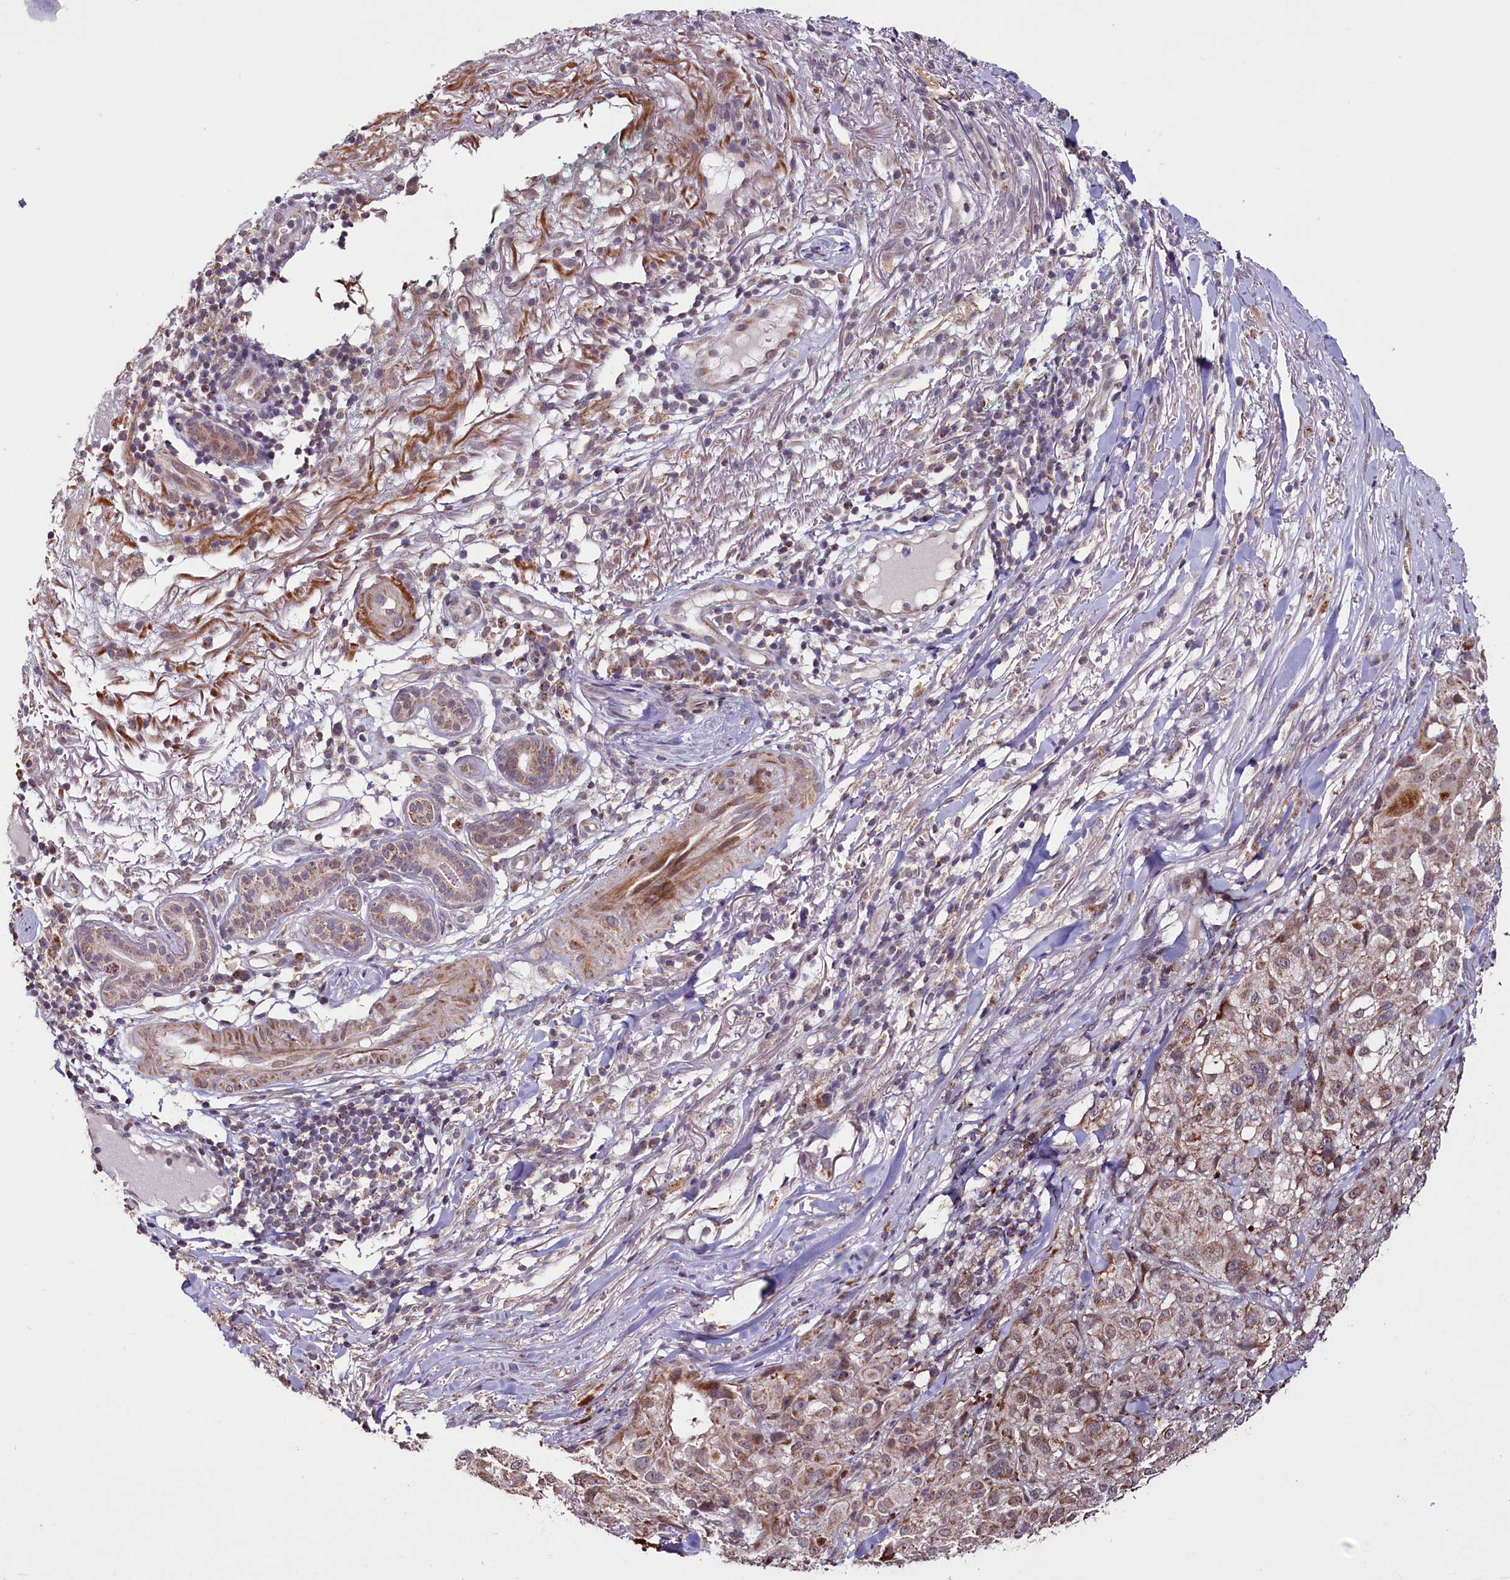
{"staining": {"intensity": "moderate", "quantity": ">75%", "location": "cytoplasmic/membranous"}, "tissue": "melanoma", "cell_type": "Tumor cells", "image_type": "cancer", "snomed": [{"axis": "morphology", "description": "Necrosis, NOS"}, {"axis": "morphology", "description": "Malignant melanoma, NOS"}, {"axis": "topography", "description": "Skin"}], "caption": "A brown stain labels moderate cytoplasmic/membranous expression of a protein in melanoma tumor cells. (DAB (3,3'-diaminobenzidine) = brown stain, brightfield microscopy at high magnification).", "gene": "PDE6D", "patient": {"sex": "female", "age": 87}}